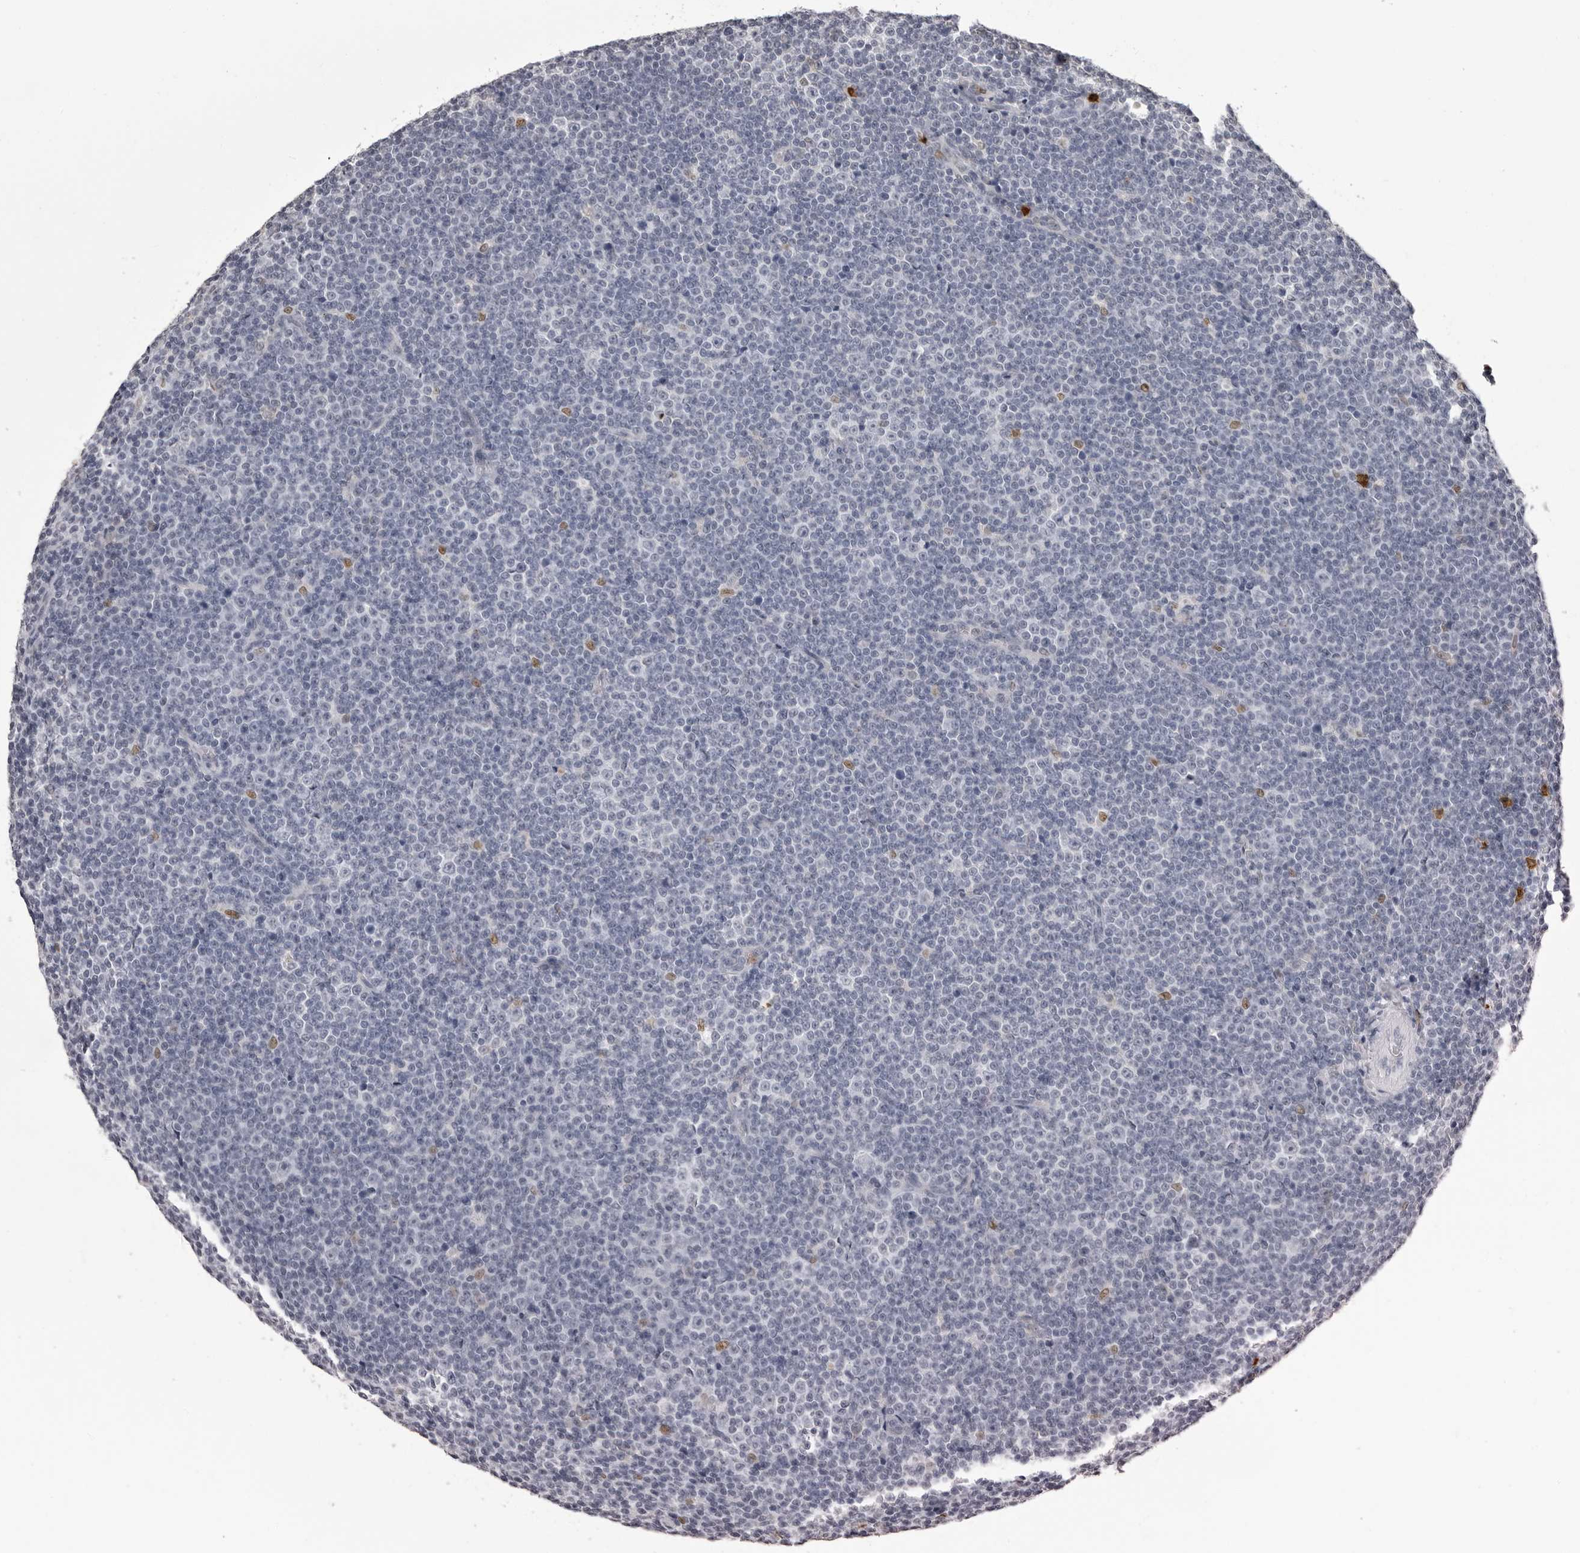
{"staining": {"intensity": "negative", "quantity": "none", "location": "none"}, "tissue": "lymphoma", "cell_type": "Tumor cells", "image_type": "cancer", "snomed": [{"axis": "morphology", "description": "Malignant lymphoma, non-Hodgkin's type, Low grade"}, {"axis": "topography", "description": "Lymph node"}], "caption": "An IHC photomicrograph of malignant lymphoma, non-Hodgkin's type (low-grade) is shown. There is no staining in tumor cells of malignant lymphoma, non-Hodgkin's type (low-grade).", "gene": "IL31", "patient": {"sex": "female", "age": 67}}